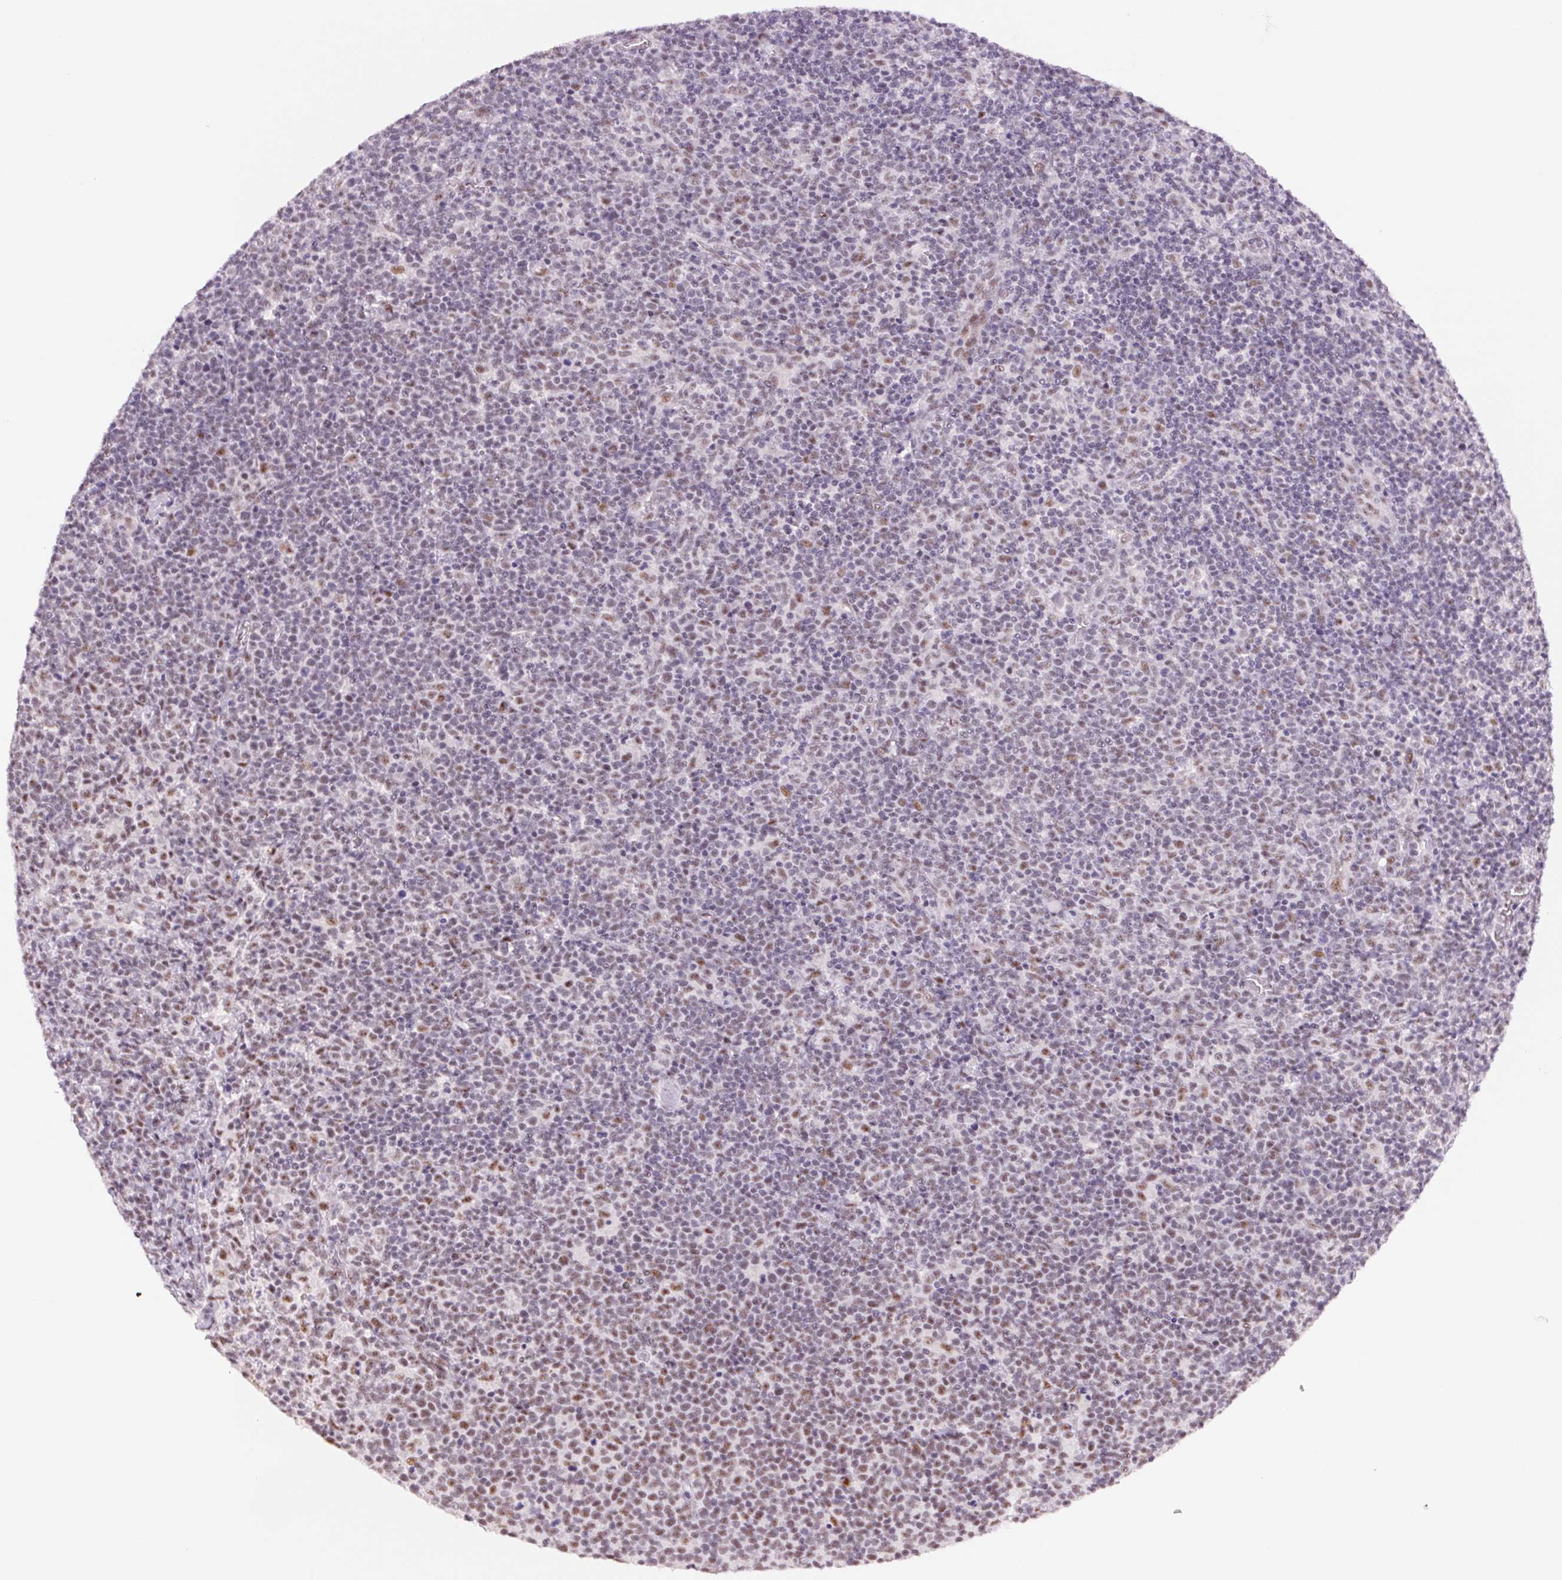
{"staining": {"intensity": "moderate", "quantity": "<25%", "location": "nuclear"}, "tissue": "lymphoma", "cell_type": "Tumor cells", "image_type": "cancer", "snomed": [{"axis": "morphology", "description": "Malignant lymphoma, non-Hodgkin's type, High grade"}, {"axis": "topography", "description": "Lymph node"}], "caption": "There is low levels of moderate nuclear expression in tumor cells of high-grade malignant lymphoma, non-Hodgkin's type, as demonstrated by immunohistochemical staining (brown color).", "gene": "ZC3H14", "patient": {"sex": "male", "age": 61}}